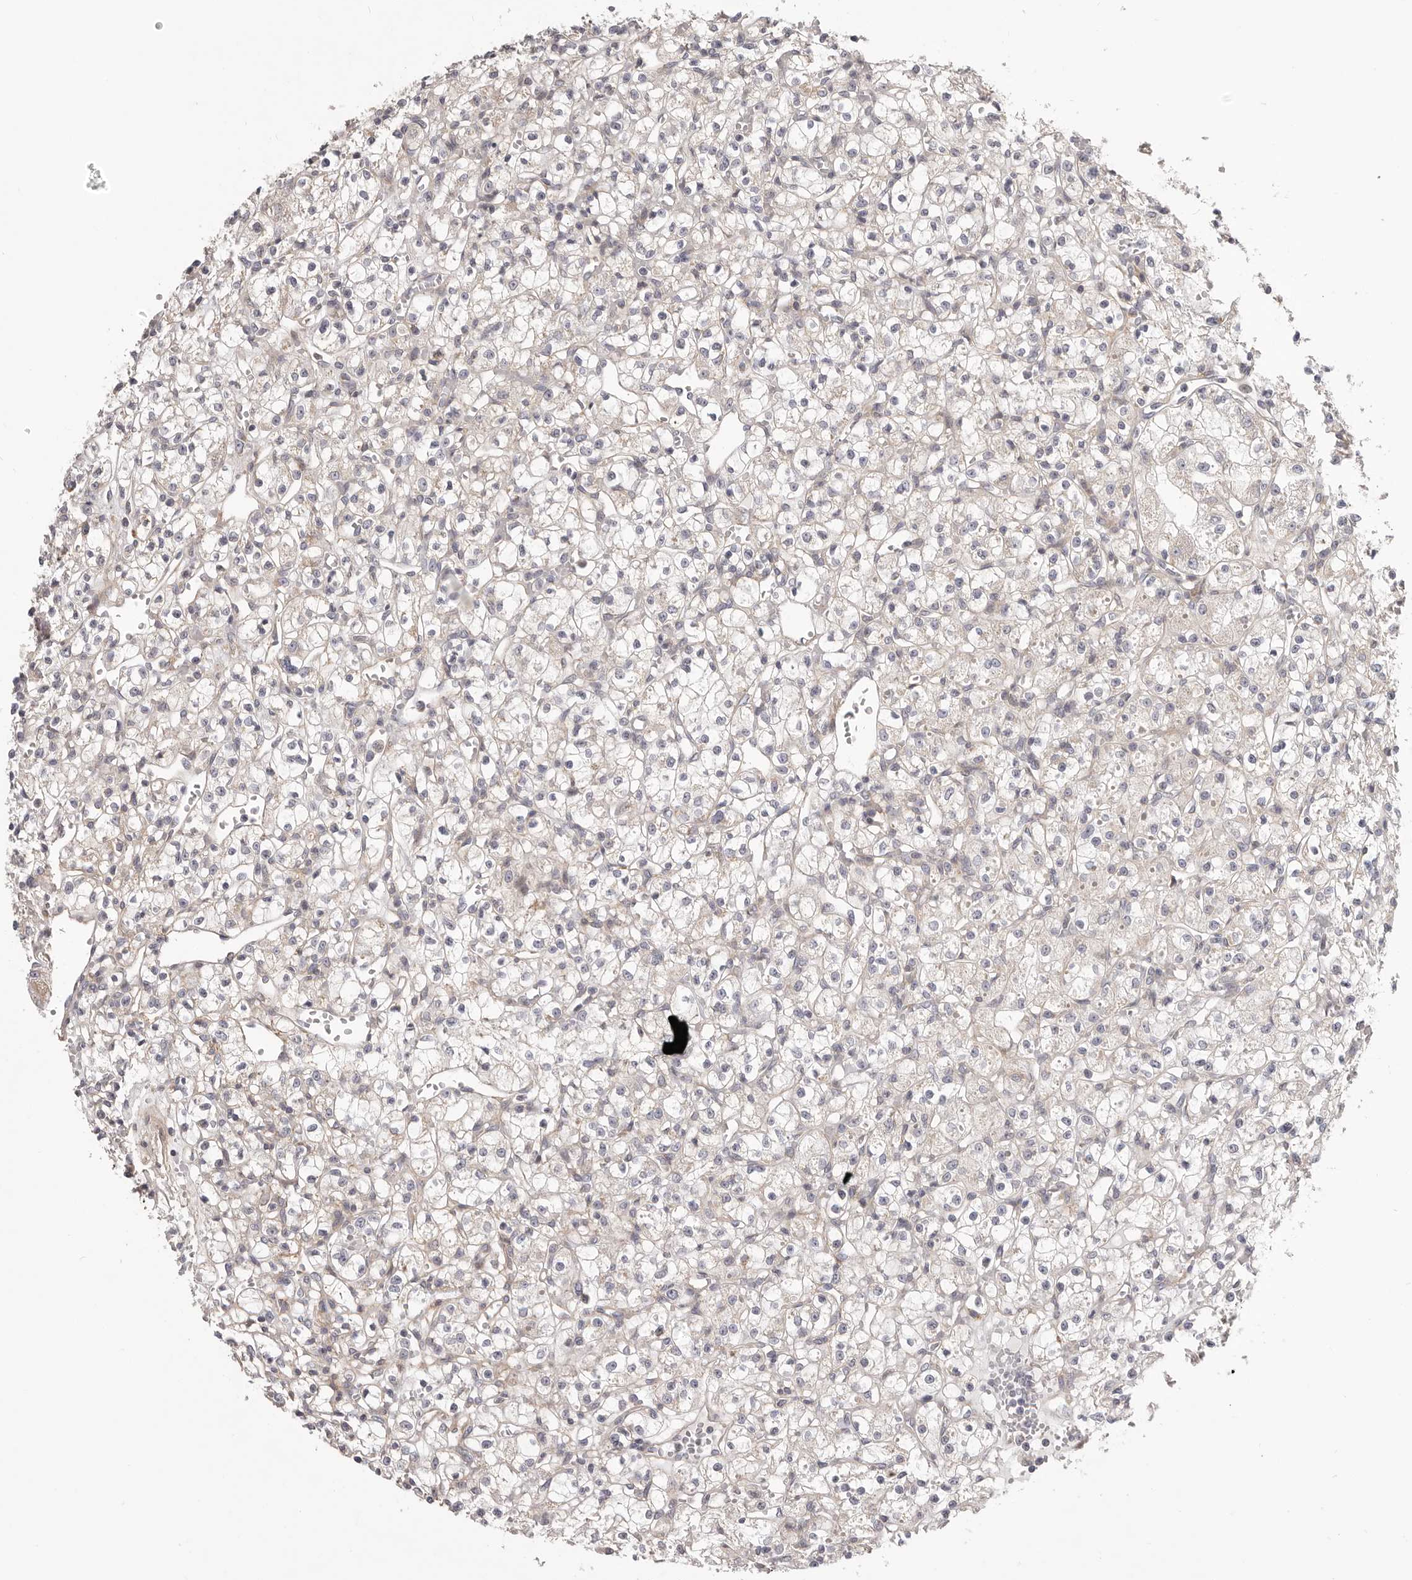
{"staining": {"intensity": "weak", "quantity": "<25%", "location": "cytoplasmic/membranous"}, "tissue": "renal cancer", "cell_type": "Tumor cells", "image_type": "cancer", "snomed": [{"axis": "morphology", "description": "Adenocarcinoma, NOS"}, {"axis": "topography", "description": "Kidney"}], "caption": "A high-resolution histopathology image shows immunohistochemistry (IHC) staining of renal cancer, which demonstrates no significant expression in tumor cells. (DAB (3,3'-diaminobenzidine) immunohistochemistry visualized using brightfield microscopy, high magnification).", "gene": "MRPS10", "patient": {"sex": "female", "age": 59}}